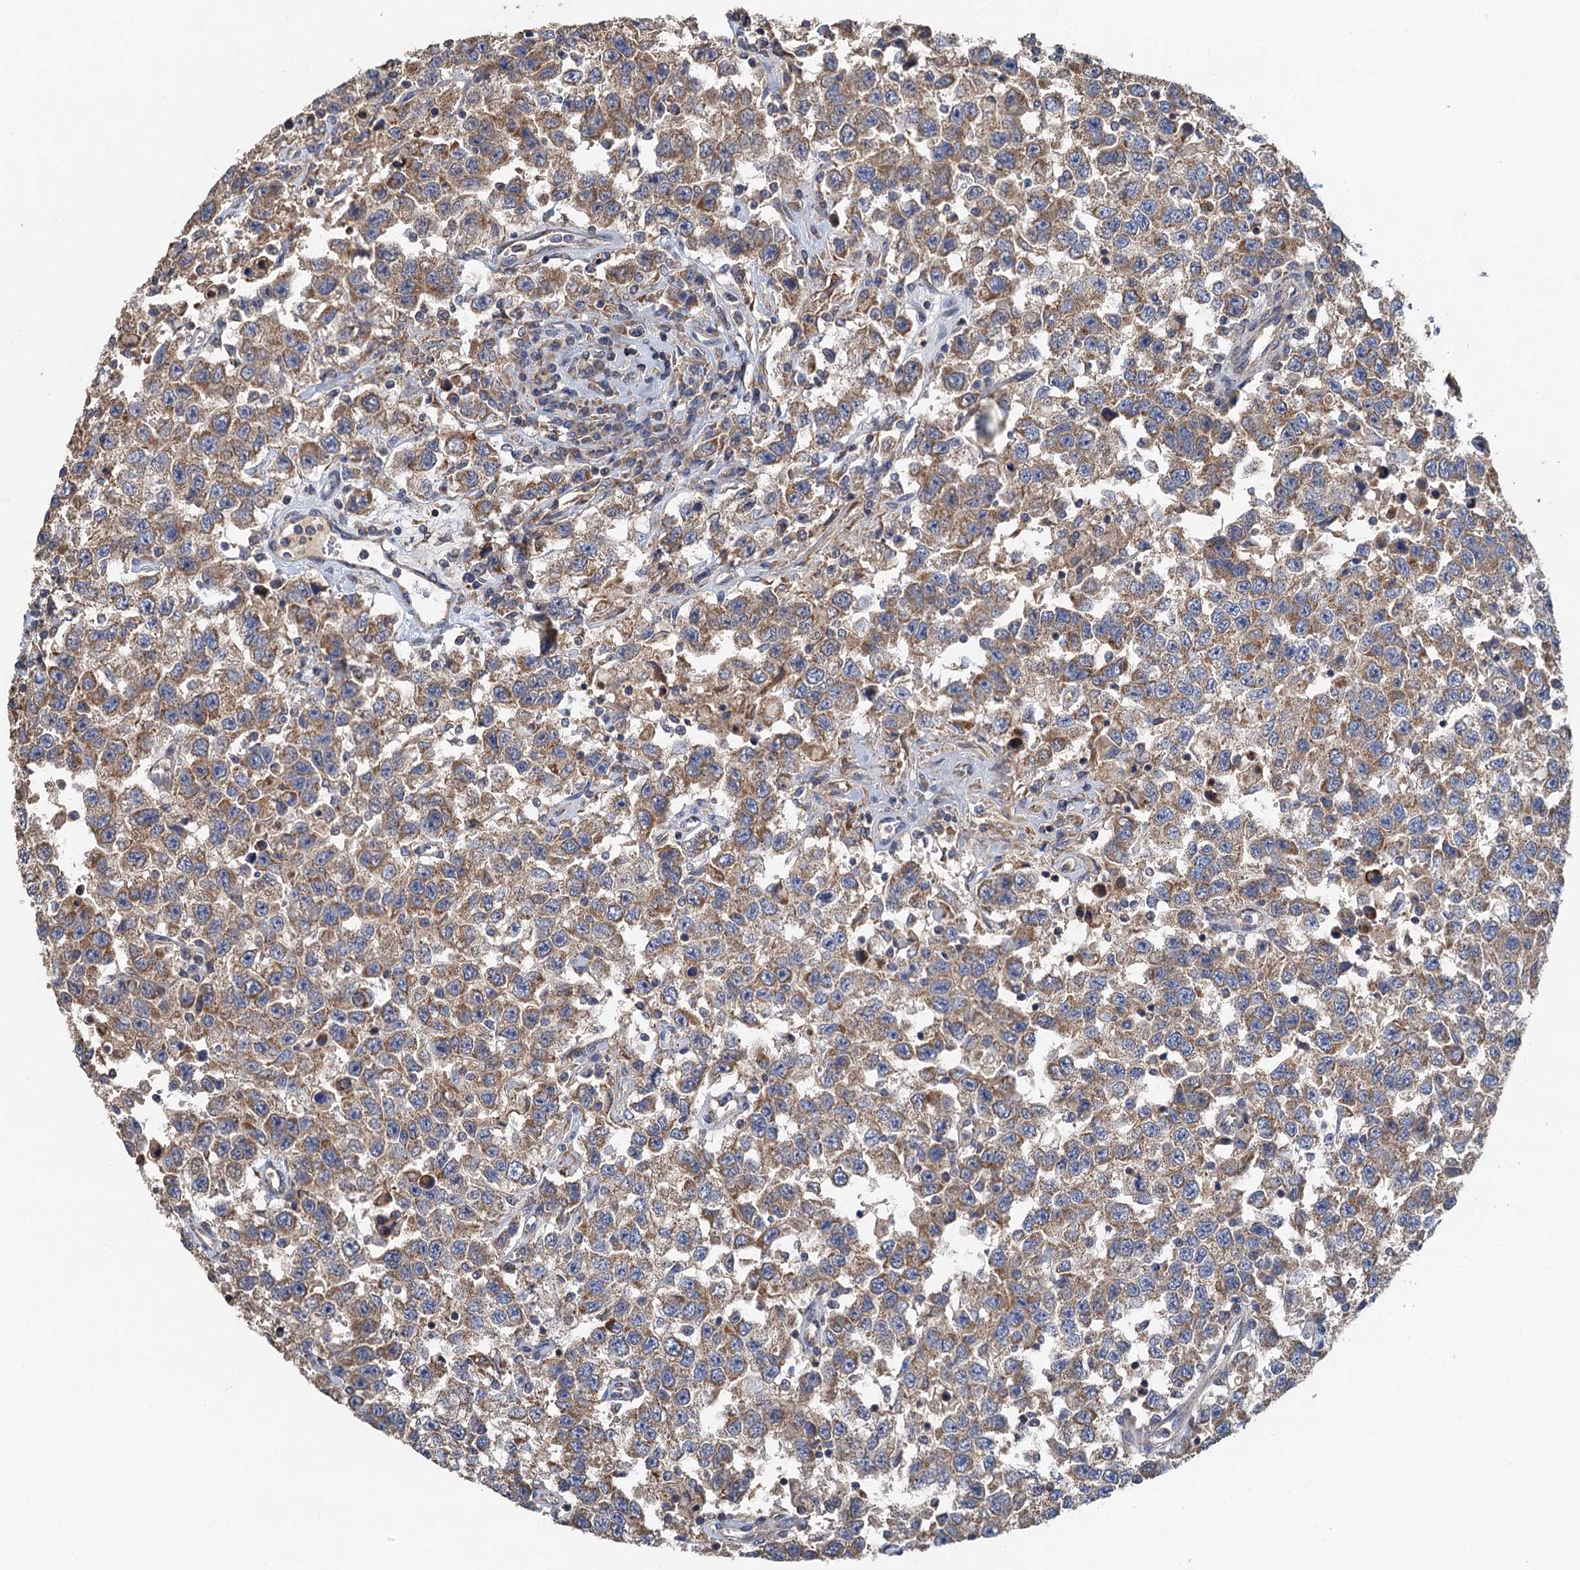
{"staining": {"intensity": "moderate", "quantity": ">75%", "location": "cytoplasmic/membranous"}, "tissue": "testis cancer", "cell_type": "Tumor cells", "image_type": "cancer", "snomed": [{"axis": "morphology", "description": "Seminoma, NOS"}, {"axis": "topography", "description": "Testis"}], "caption": "Moderate cytoplasmic/membranous staining for a protein is seen in approximately >75% of tumor cells of testis cancer (seminoma) using immunohistochemistry.", "gene": "BCS1L", "patient": {"sex": "male", "age": 41}}